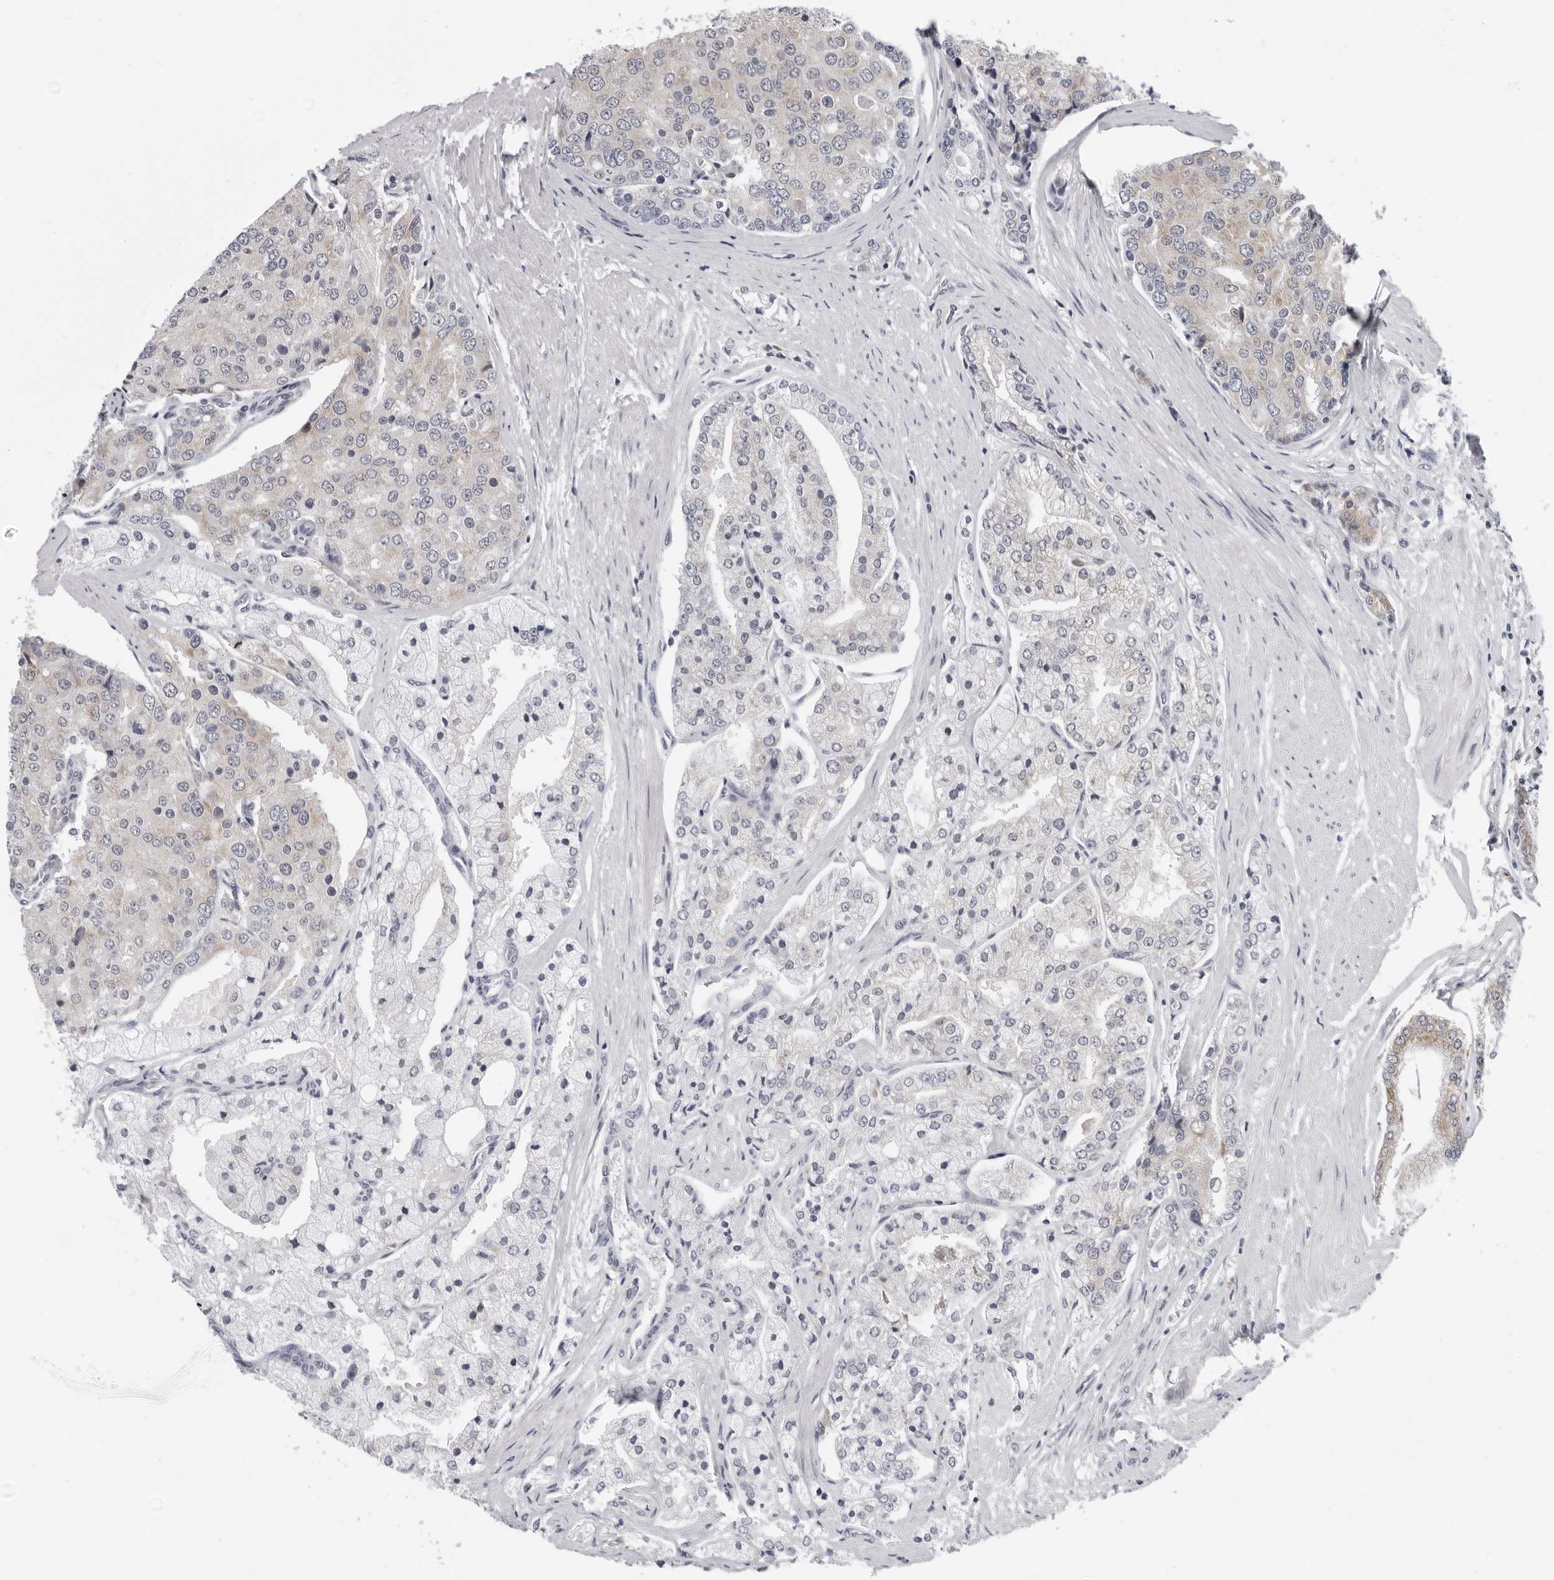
{"staining": {"intensity": "negative", "quantity": "none", "location": "none"}, "tissue": "prostate cancer", "cell_type": "Tumor cells", "image_type": "cancer", "snomed": [{"axis": "morphology", "description": "Adenocarcinoma, High grade"}, {"axis": "topography", "description": "Prostate"}], "caption": "High power microscopy image of an immunohistochemistry (IHC) photomicrograph of prostate cancer, revealing no significant expression in tumor cells. (Brightfield microscopy of DAB (3,3'-diaminobenzidine) immunohistochemistry (IHC) at high magnification).", "gene": "CPT2", "patient": {"sex": "male", "age": 50}}